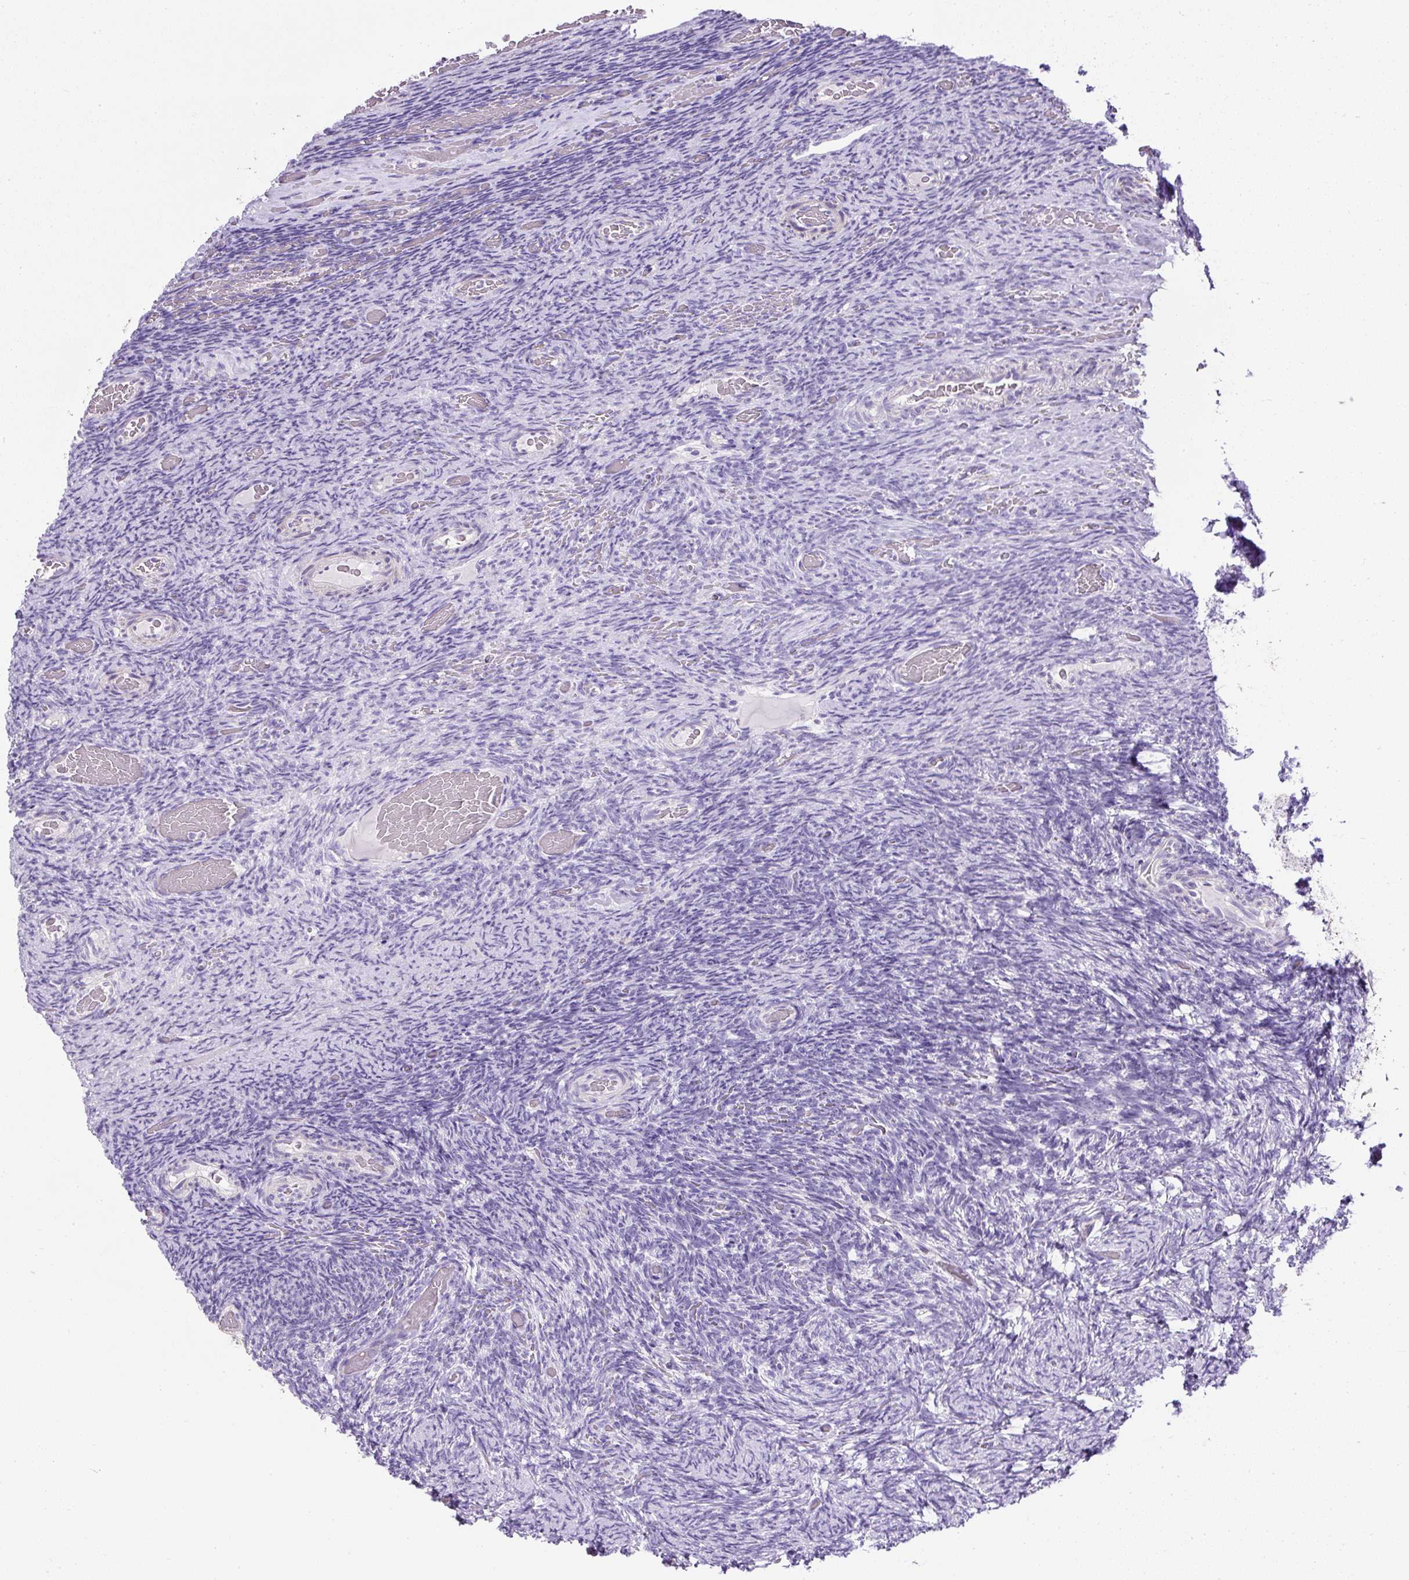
{"staining": {"intensity": "negative", "quantity": "none", "location": "none"}, "tissue": "ovary", "cell_type": "Ovarian stroma cells", "image_type": "normal", "snomed": [{"axis": "morphology", "description": "Normal tissue, NOS"}, {"axis": "topography", "description": "Ovary"}], "caption": "Immunohistochemistry histopathology image of normal ovary: ovary stained with DAB (3,3'-diaminobenzidine) shows no significant protein positivity in ovarian stroma cells.", "gene": "C2CD4C", "patient": {"sex": "female", "age": 34}}